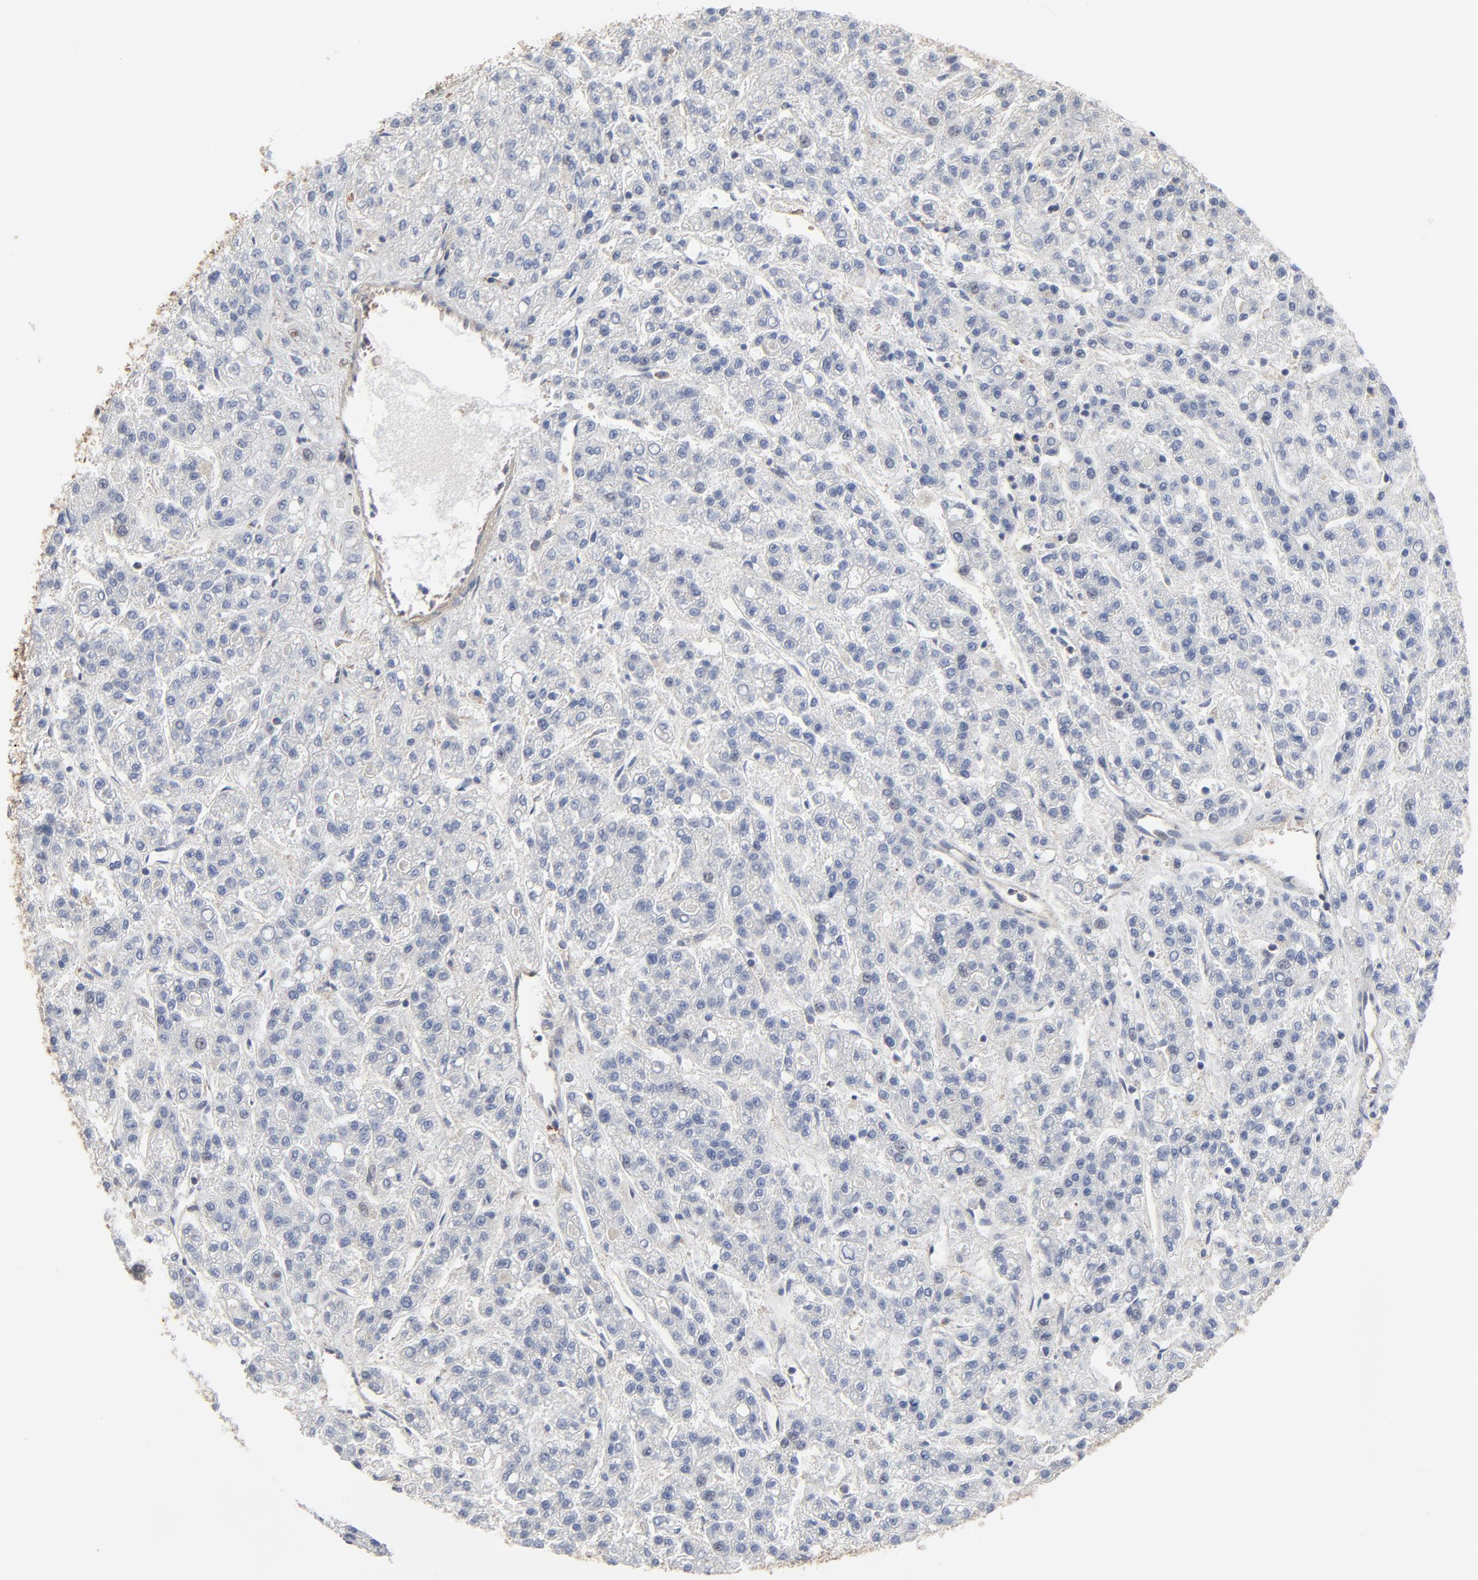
{"staining": {"intensity": "negative", "quantity": "none", "location": "none"}, "tissue": "liver cancer", "cell_type": "Tumor cells", "image_type": "cancer", "snomed": [{"axis": "morphology", "description": "Carcinoma, Hepatocellular, NOS"}, {"axis": "topography", "description": "Liver"}], "caption": "High power microscopy photomicrograph of an immunohistochemistry photomicrograph of liver cancer, revealing no significant expression in tumor cells.", "gene": "NXF3", "patient": {"sex": "male", "age": 70}}